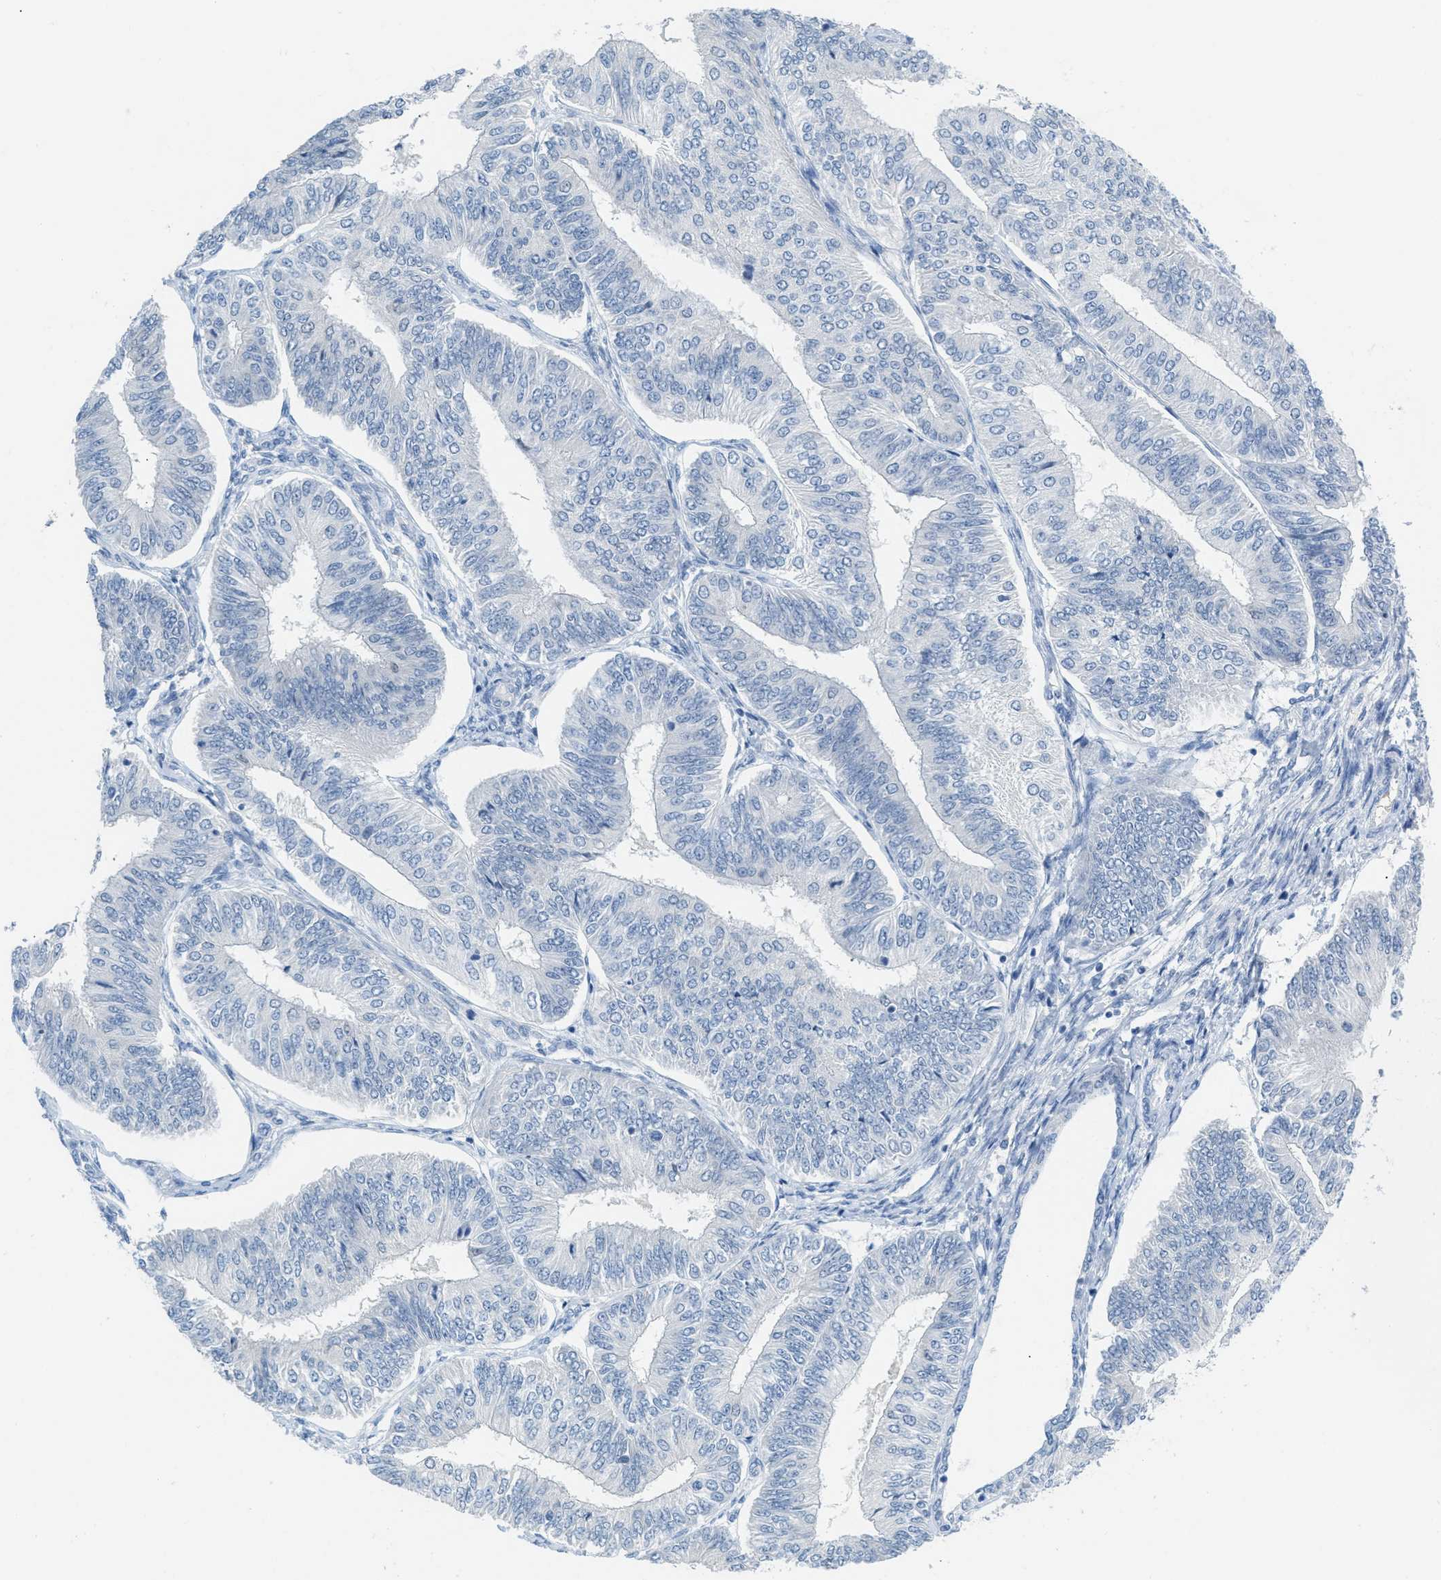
{"staining": {"intensity": "negative", "quantity": "none", "location": "none"}, "tissue": "endometrial cancer", "cell_type": "Tumor cells", "image_type": "cancer", "snomed": [{"axis": "morphology", "description": "Adenocarcinoma, NOS"}, {"axis": "topography", "description": "Endometrium"}], "caption": "Tumor cells are negative for protein expression in human endometrial cancer.", "gene": "HSF2", "patient": {"sex": "female", "age": 58}}